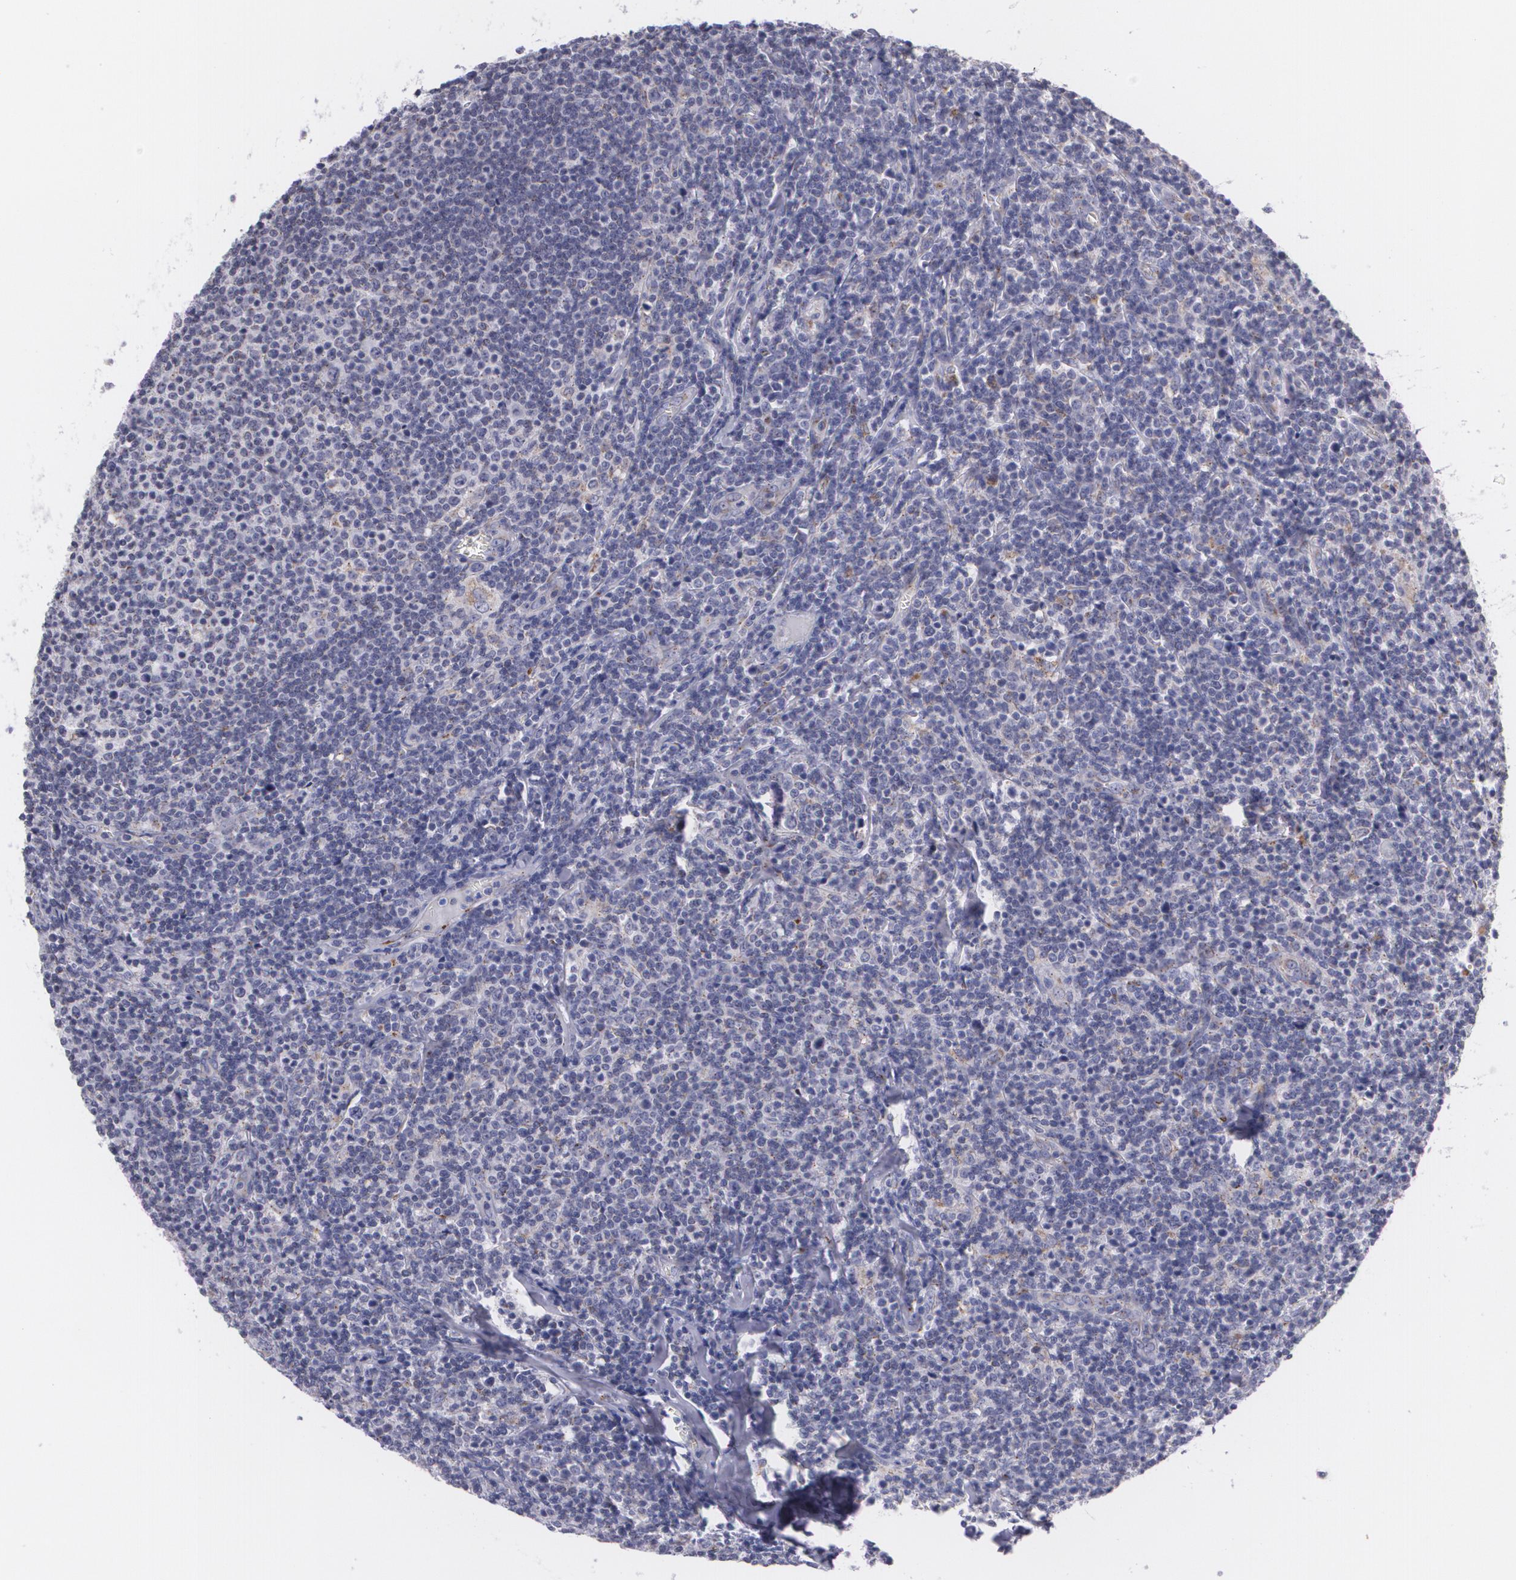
{"staining": {"intensity": "negative", "quantity": "none", "location": "none"}, "tissue": "lymphoma", "cell_type": "Tumor cells", "image_type": "cancer", "snomed": [{"axis": "morphology", "description": "Malignant lymphoma, non-Hodgkin's type, Low grade"}, {"axis": "topography", "description": "Lymph node"}], "caption": "Malignant lymphoma, non-Hodgkin's type (low-grade) was stained to show a protein in brown. There is no significant expression in tumor cells.", "gene": "CILK1", "patient": {"sex": "male", "age": 74}}